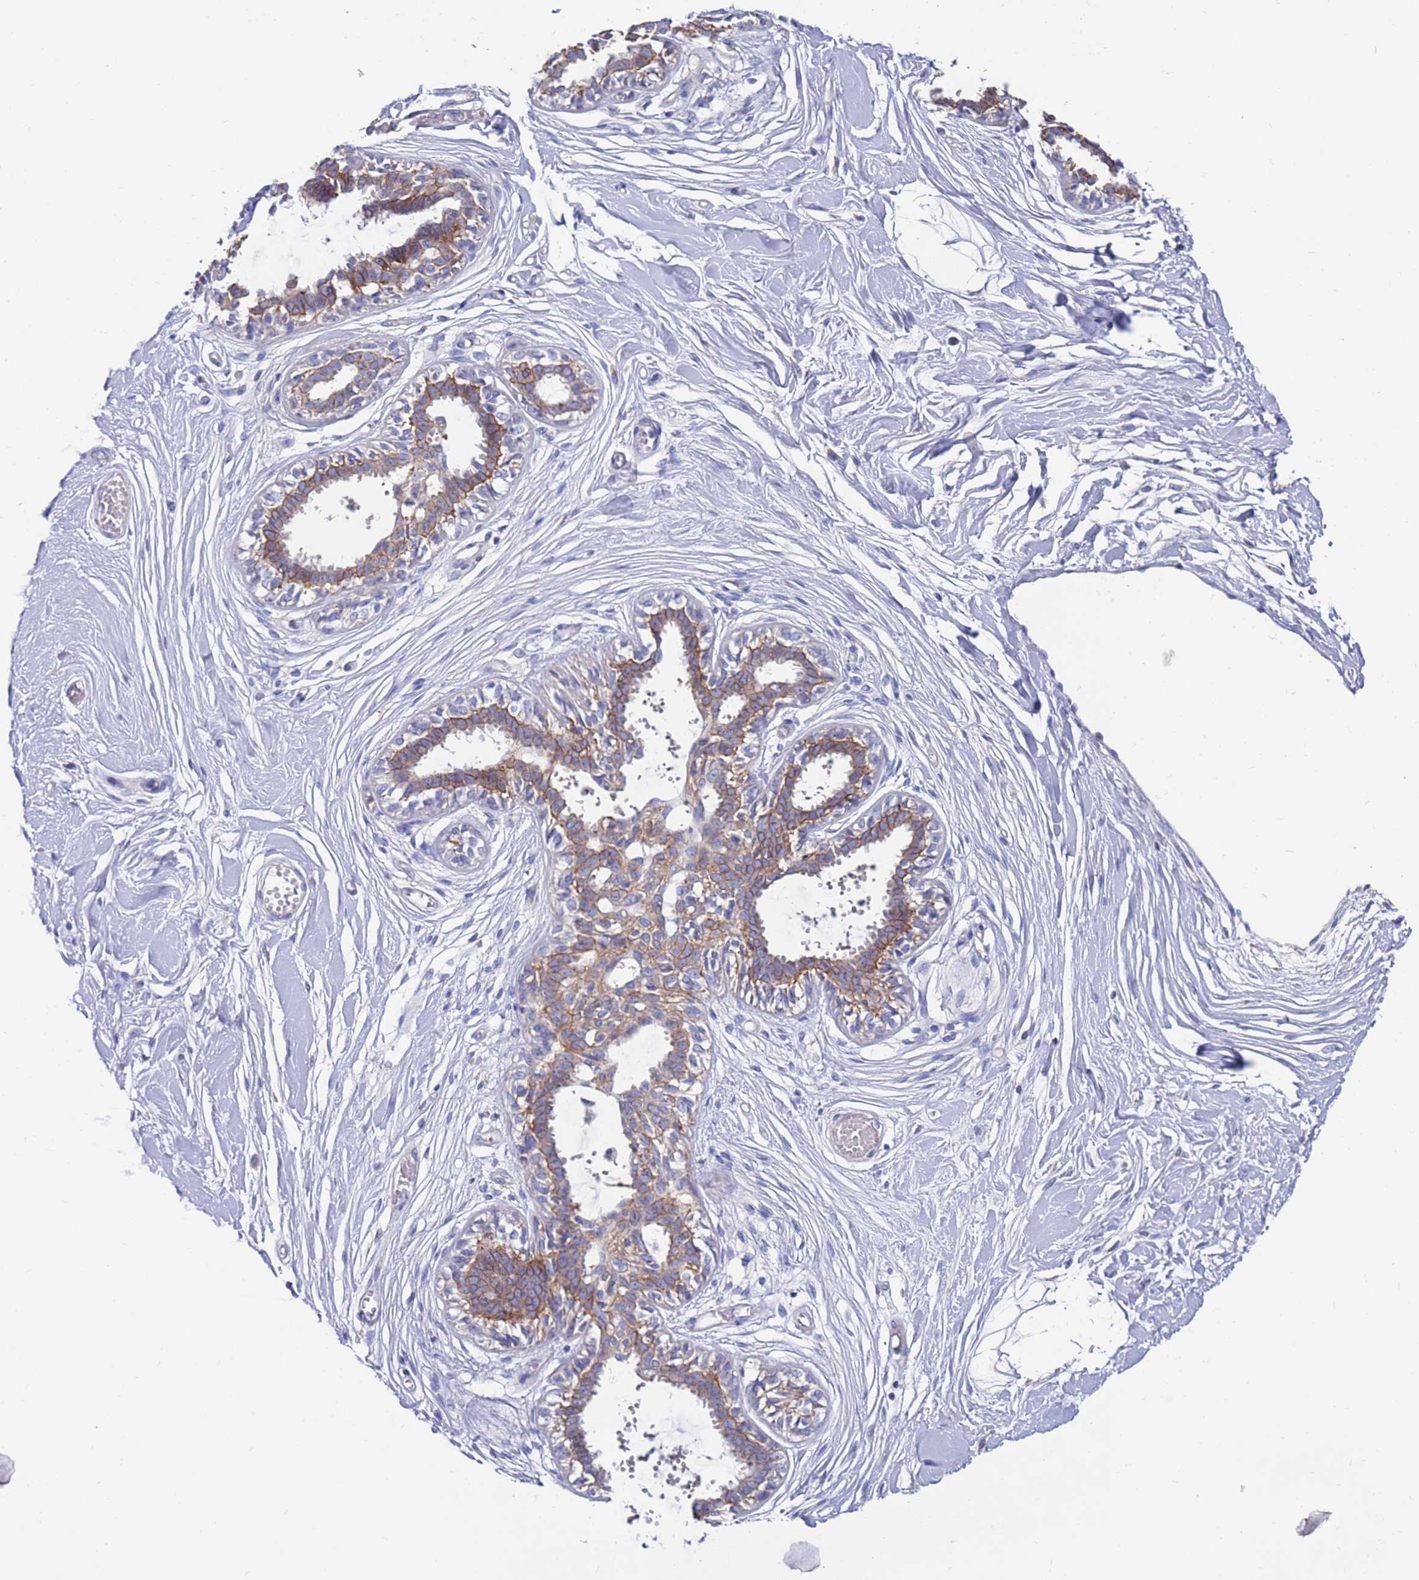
{"staining": {"intensity": "negative", "quantity": "none", "location": "none"}, "tissue": "breast", "cell_type": "Adipocytes", "image_type": "normal", "snomed": [{"axis": "morphology", "description": "Normal tissue, NOS"}, {"axis": "topography", "description": "Breast"}], "caption": "DAB (3,3'-diaminobenzidine) immunohistochemical staining of benign human breast reveals no significant expression in adipocytes.", "gene": "KRTCAP3", "patient": {"sex": "female", "age": 45}}